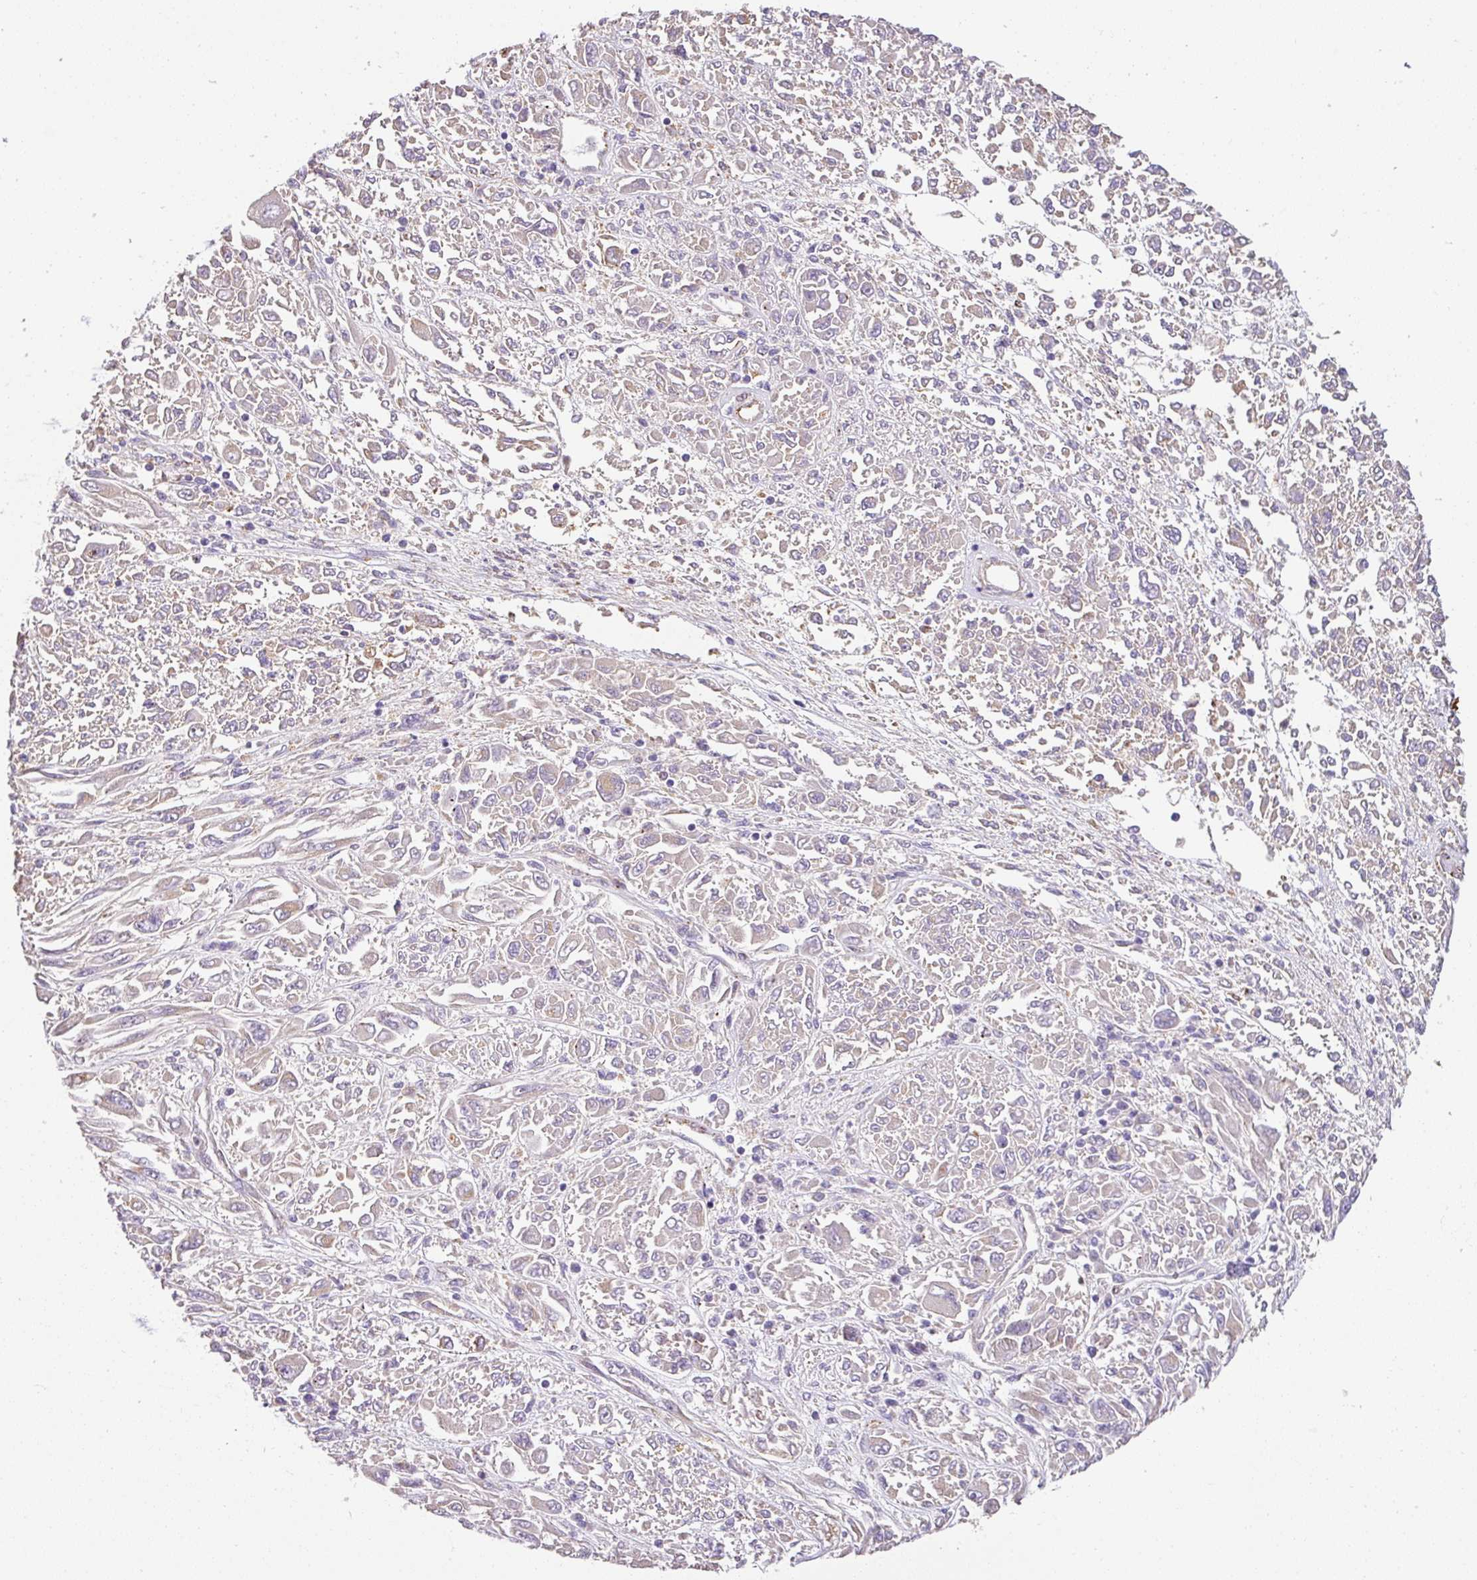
{"staining": {"intensity": "negative", "quantity": "none", "location": "none"}, "tissue": "melanoma", "cell_type": "Tumor cells", "image_type": "cancer", "snomed": [{"axis": "morphology", "description": "Malignant melanoma, NOS"}, {"axis": "topography", "description": "Skin"}], "caption": "Tumor cells show no significant positivity in melanoma.", "gene": "SLC25A17", "patient": {"sex": "female", "age": 91}}